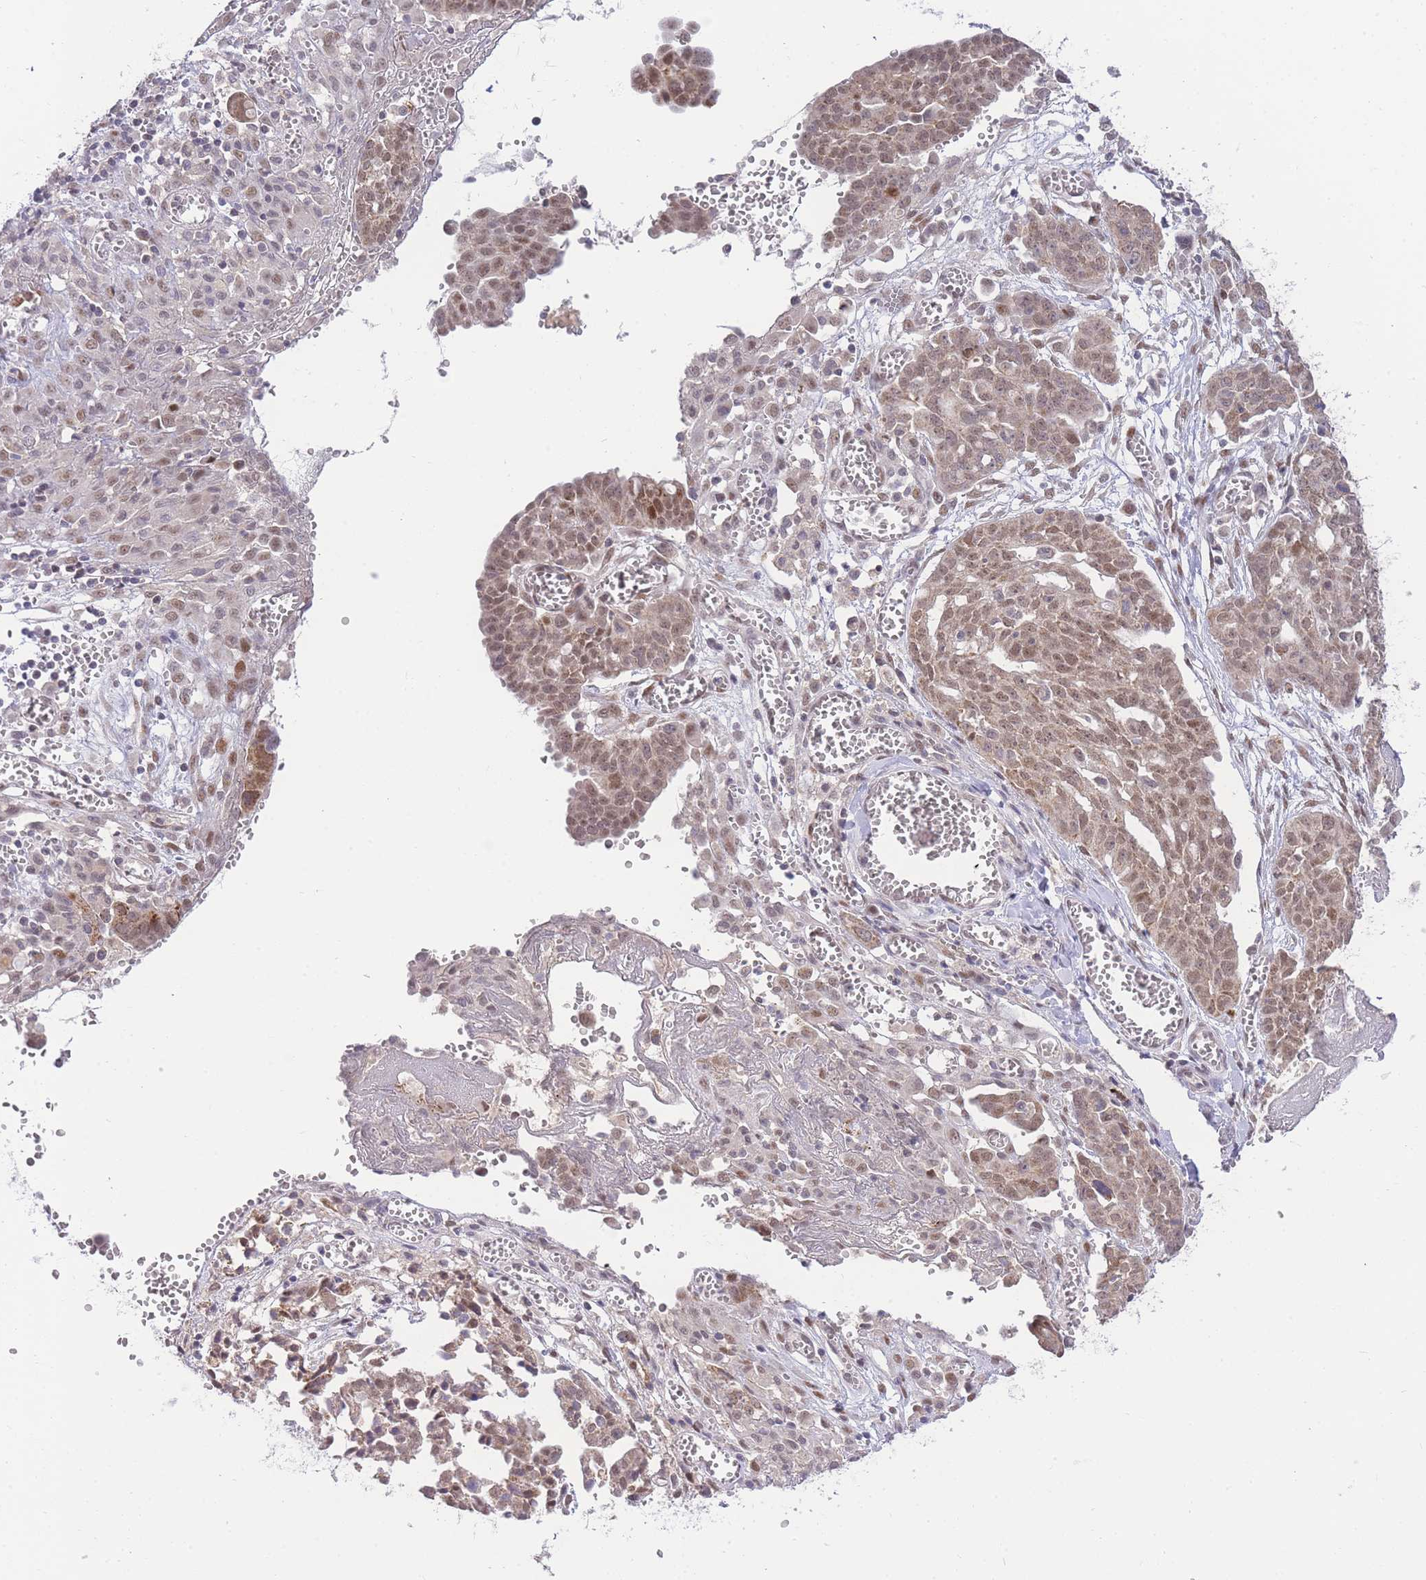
{"staining": {"intensity": "moderate", "quantity": ">75%", "location": "cytoplasmic/membranous,nuclear"}, "tissue": "ovarian cancer", "cell_type": "Tumor cells", "image_type": "cancer", "snomed": [{"axis": "morphology", "description": "Cystadenocarcinoma, serous, NOS"}, {"axis": "topography", "description": "Soft tissue"}, {"axis": "topography", "description": "Ovary"}], "caption": "The image reveals staining of ovarian cancer (serous cystadenocarcinoma), revealing moderate cytoplasmic/membranous and nuclear protein expression (brown color) within tumor cells.", "gene": "PUS10", "patient": {"sex": "female", "age": 57}}